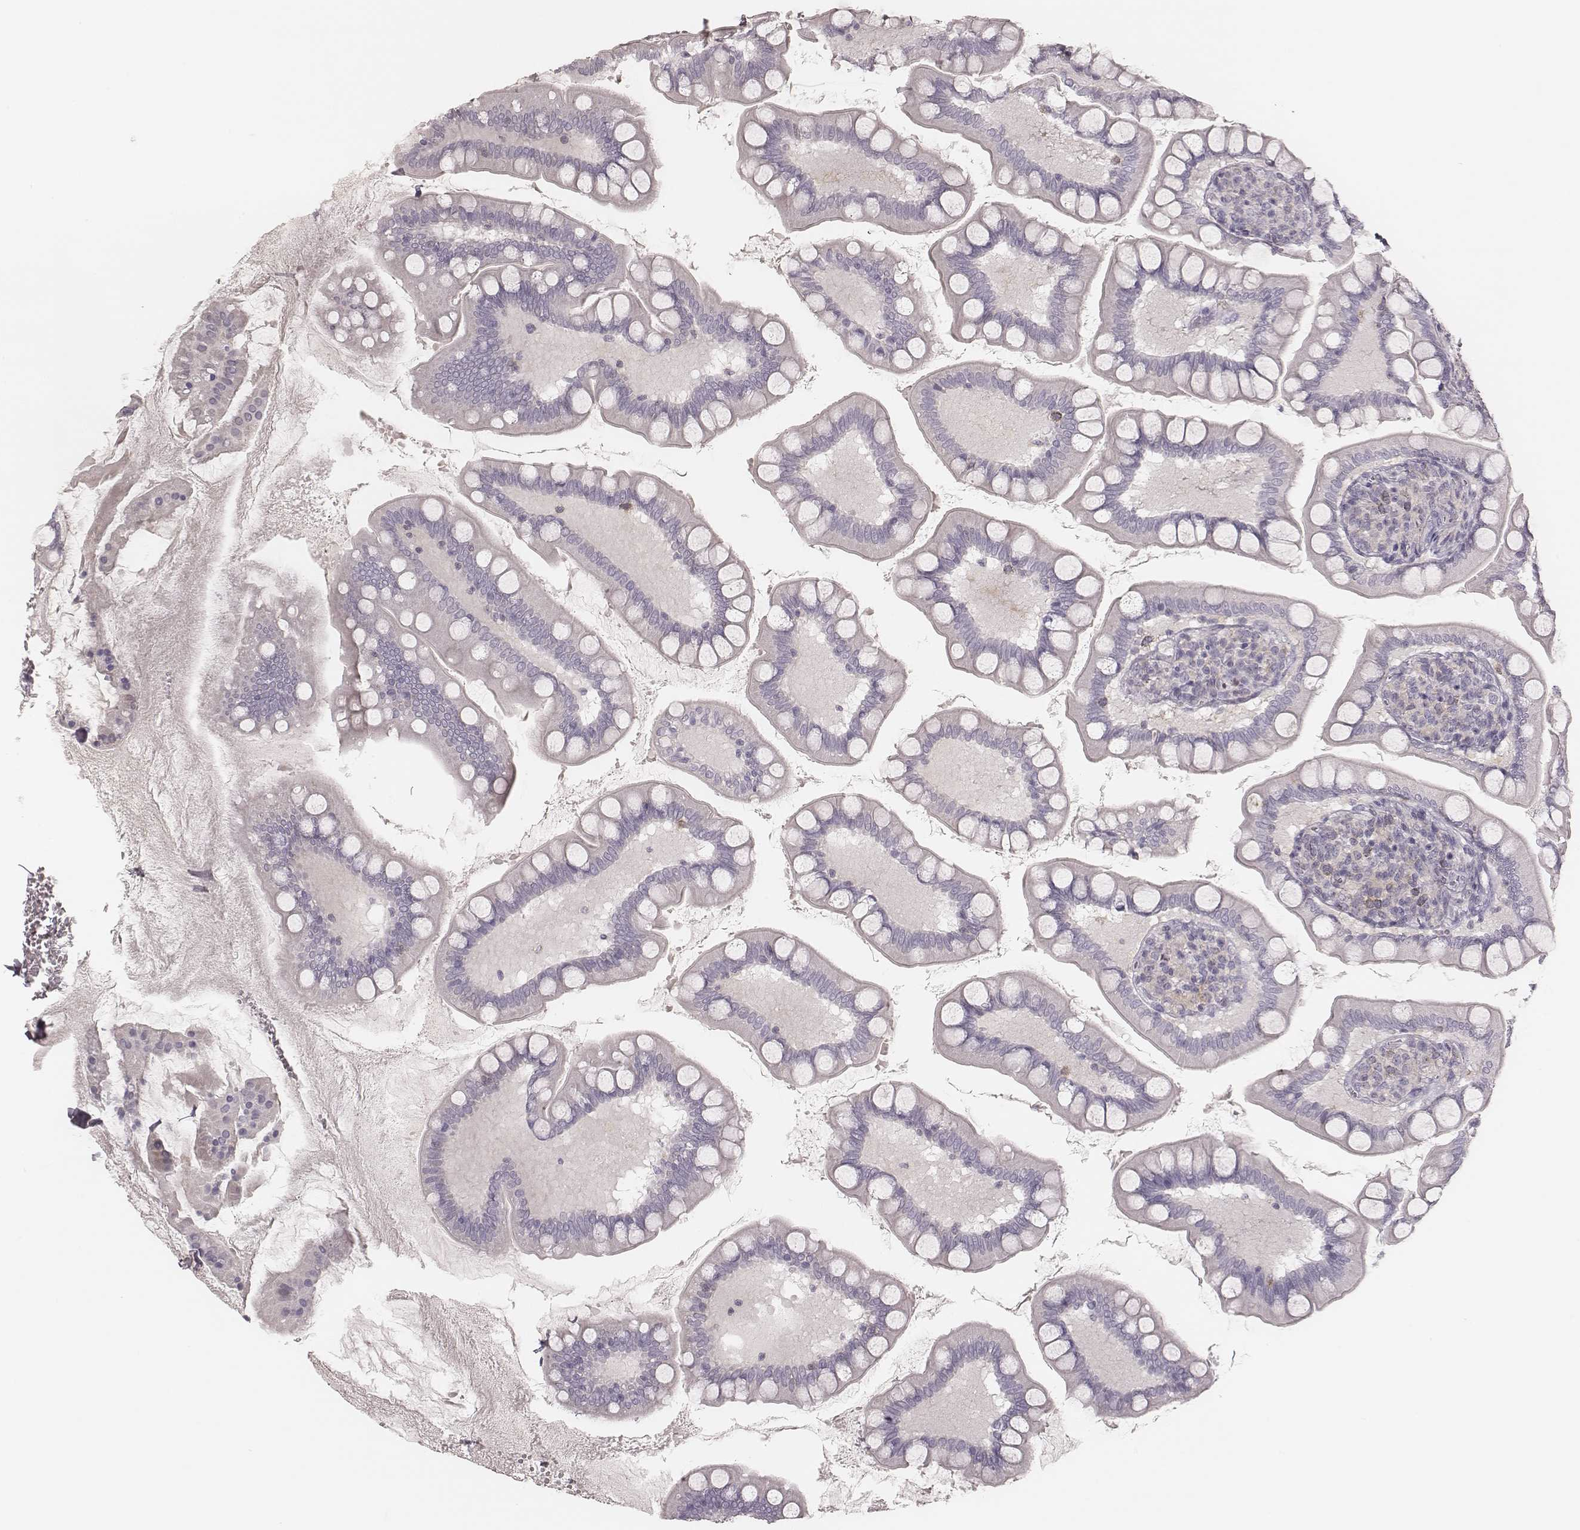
{"staining": {"intensity": "negative", "quantity": "none", "location": "none"}, "tissue": "small intestine", "cell_type": "Glandular cells", "image_type": "normal", "snomed": [{"axis": "morphology", "description": "Normal tissue, NOS"}, {"axis": "topography", "description": "Small intestine"}], "caption": "An immunohistochemistry (IHC) micrograph of normal small intestine is shown. There is no staining in glandular cells of small intestine.", "gene": "MSX1", "patient": {"sex": "female", "age": 56}}